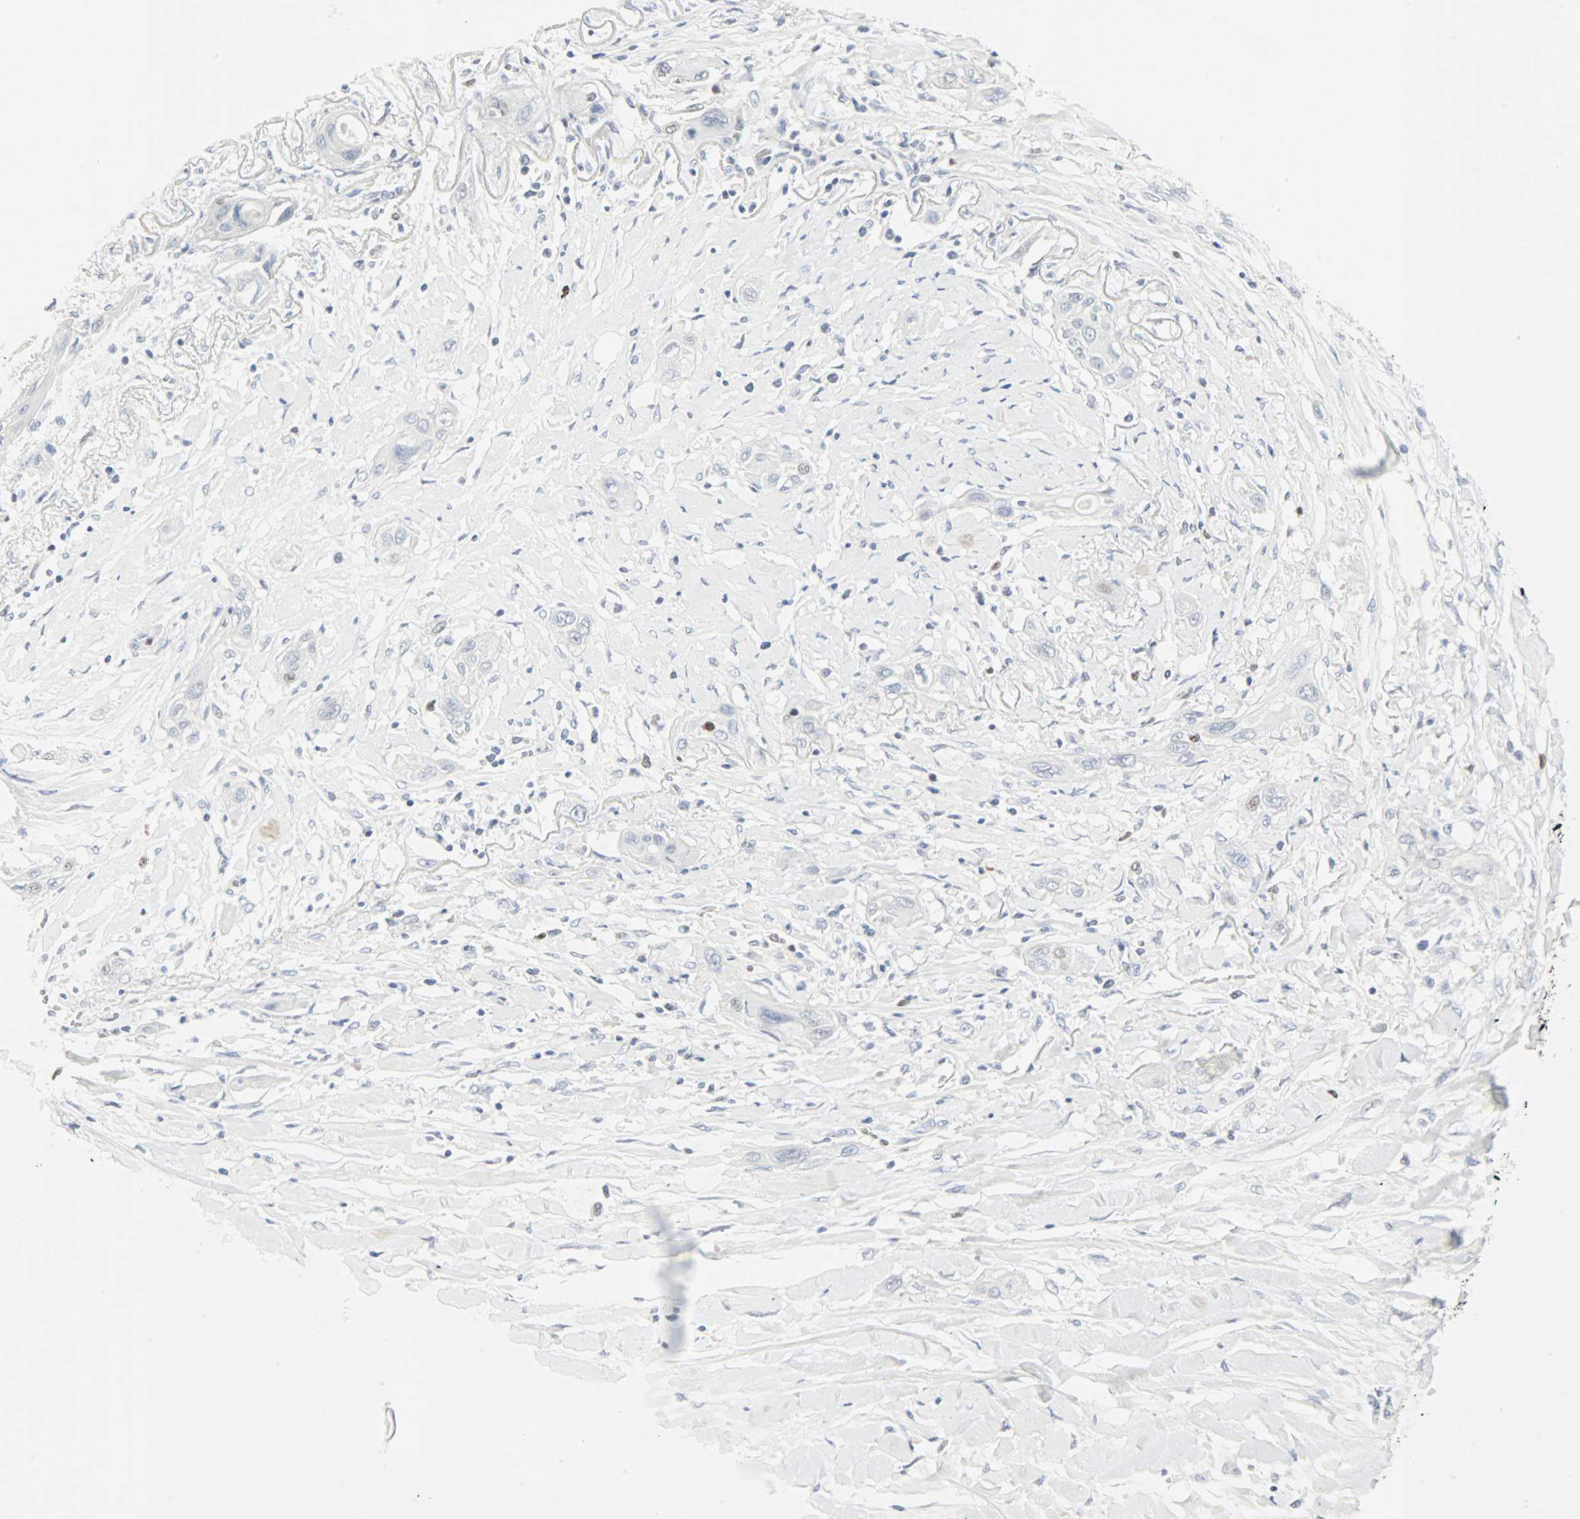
{"staining": {"intensity": "negative", "quantity": "none", "location": "none"}, "tissue": "lung cancer", "cell_type": "Tumor cells", "image_type": "cancer", "snomed": [{"axis": "morphology", "description": "Squamous cell carcinoma, NOS"}, {"axis": "topography", "description": "Lung"}], "caption": "Immunohistochemistry (IHC) histopathology image of human lung cancer (squamous cell carcinoma) stained for a protein (brown), which shows no positivity in tumor cells.", "gene": "HELLS", "patient": {"sex": "female", "age": 47}}